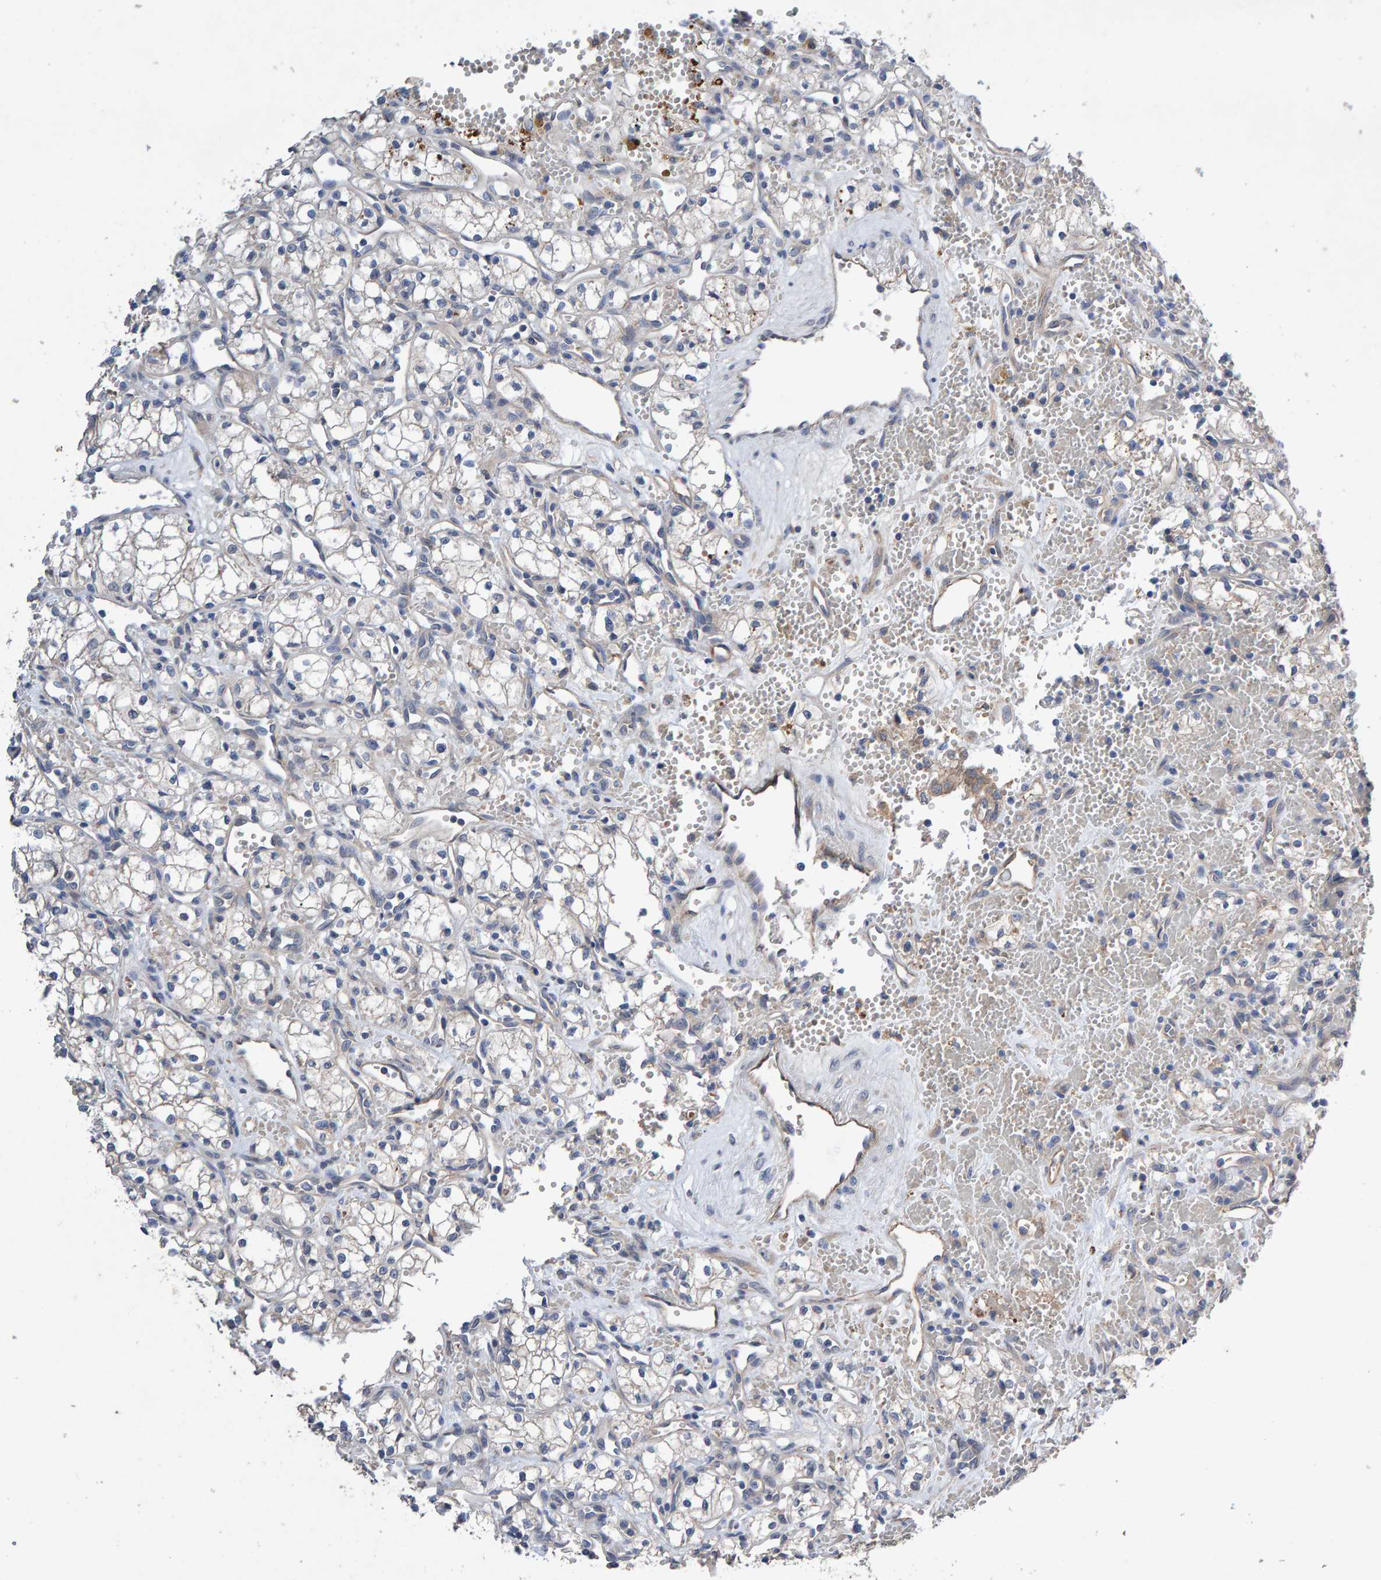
{"staining": {"intensity": "negative", "quantity": "none", "location": "none"}, "tissue": "renal cancer", "cell_type": "Tumor cells", "image_type": "cancer", "snomed": [{"axis": "morphology", "description": "Adenocarcinoma, NOS"}, {"axis": "topography", "description": "Kidney"}], "caption": "Image shows no significant protein expression in tumor cells of renal cancer.", "gene": "EFR3A", "patient": {"sex": "male", "age": 59}}